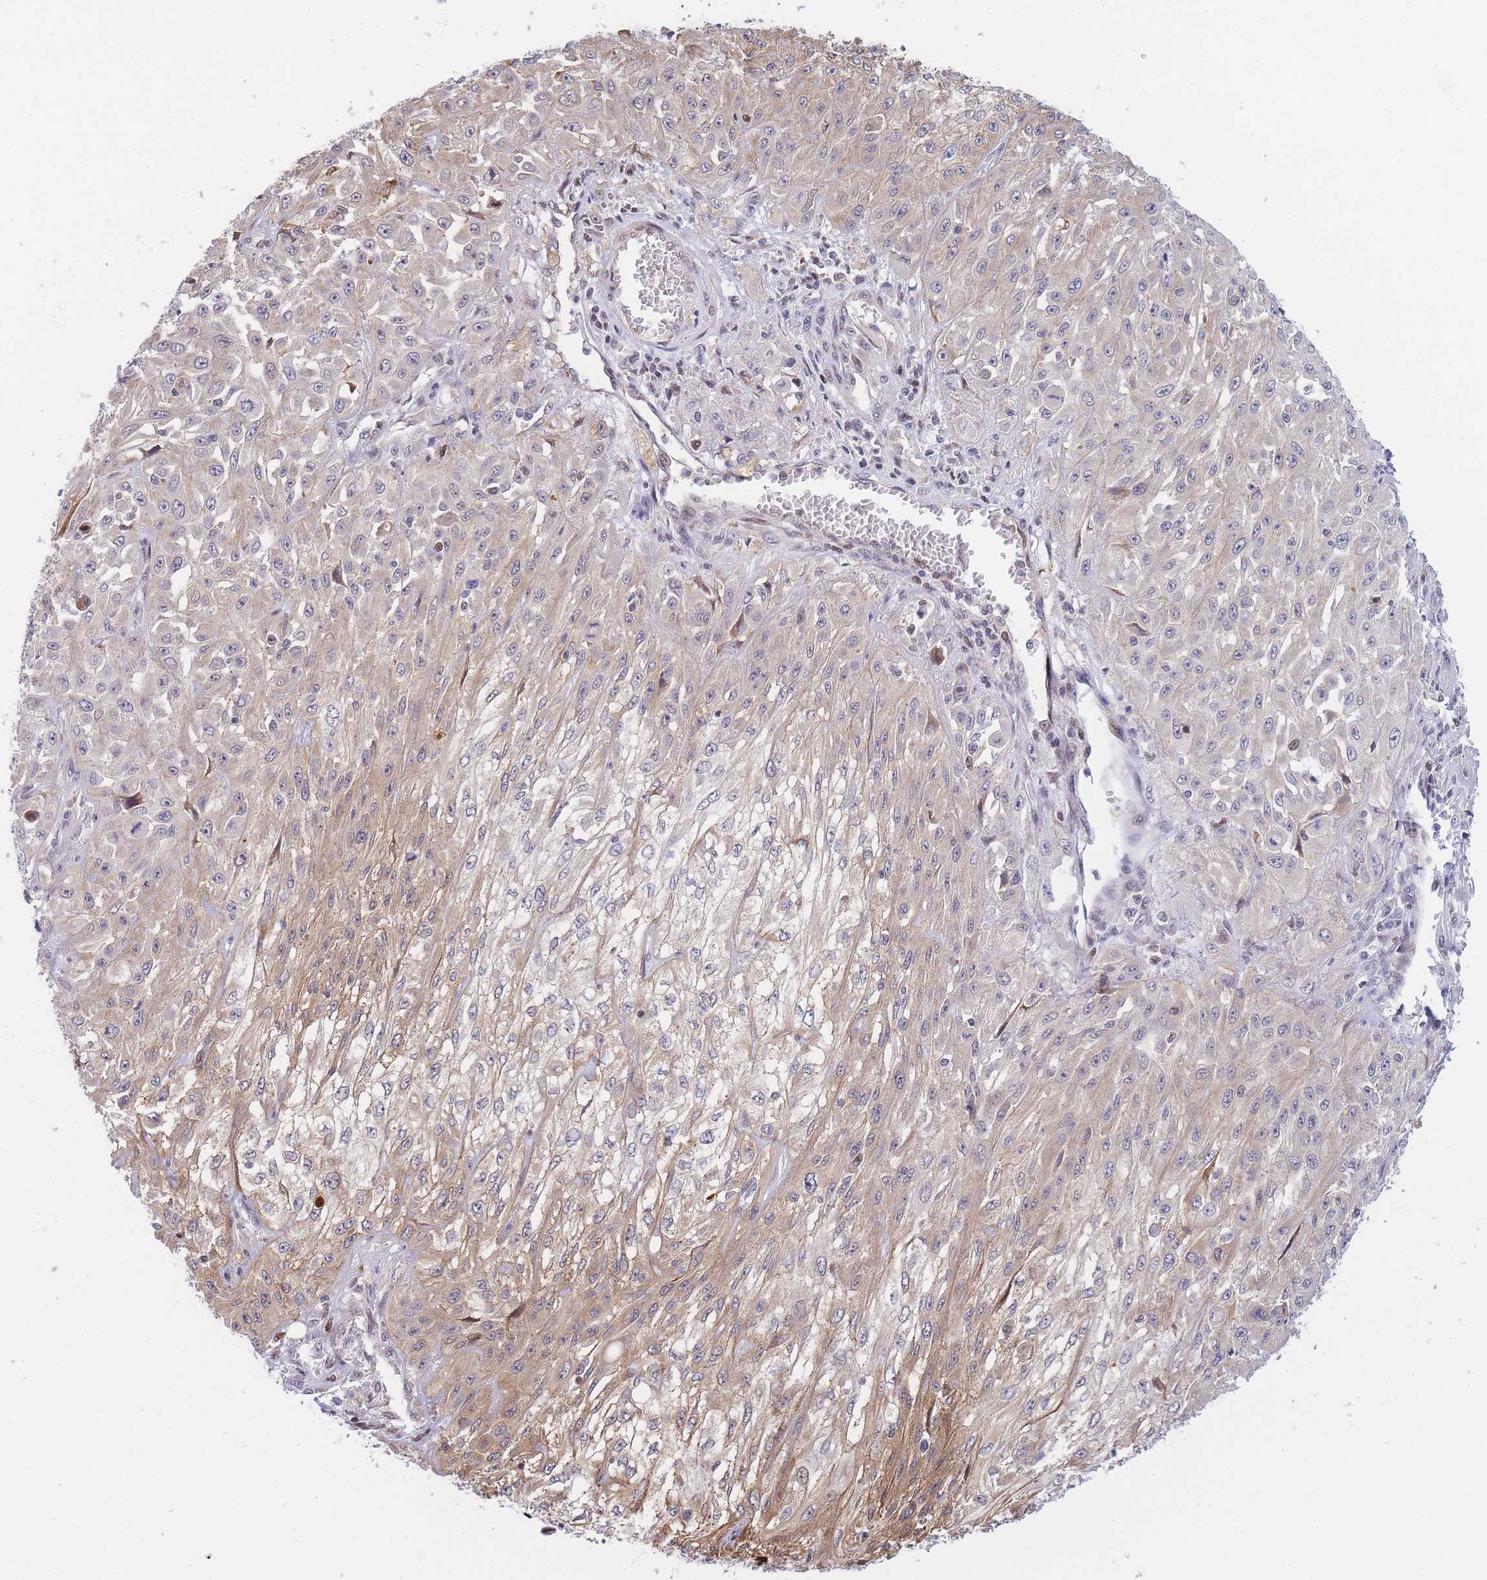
{"staining": {"intensity": "weak", "quantity": "25%-75%", "location": "cytoplasmic/membranous"}, "tissue": "skin cancer", "cell_type": "Tumor cells", "image_type": "cancer", "snomed": [{"axis": "morphology", "description": "Squamous cell carcinoma, NOS"}, {"axis": "morphology", "description": "Squamous cell carcinoma, metastatic, NOS"}, {"axis": "topography", "description": "Skin"}, {"axis": "topography", "description": "Lymph node"}], "caption": "Immunohistochemical staining of skin cancer shows weak cytoplasmic/membranous protein positivity in approximately 25%-75% of tumor cells. The protein is shown in brown color, while the nuclei are stained blue.", "gene": "CRACD", "patient": {"sex": "male", "age": 75}}